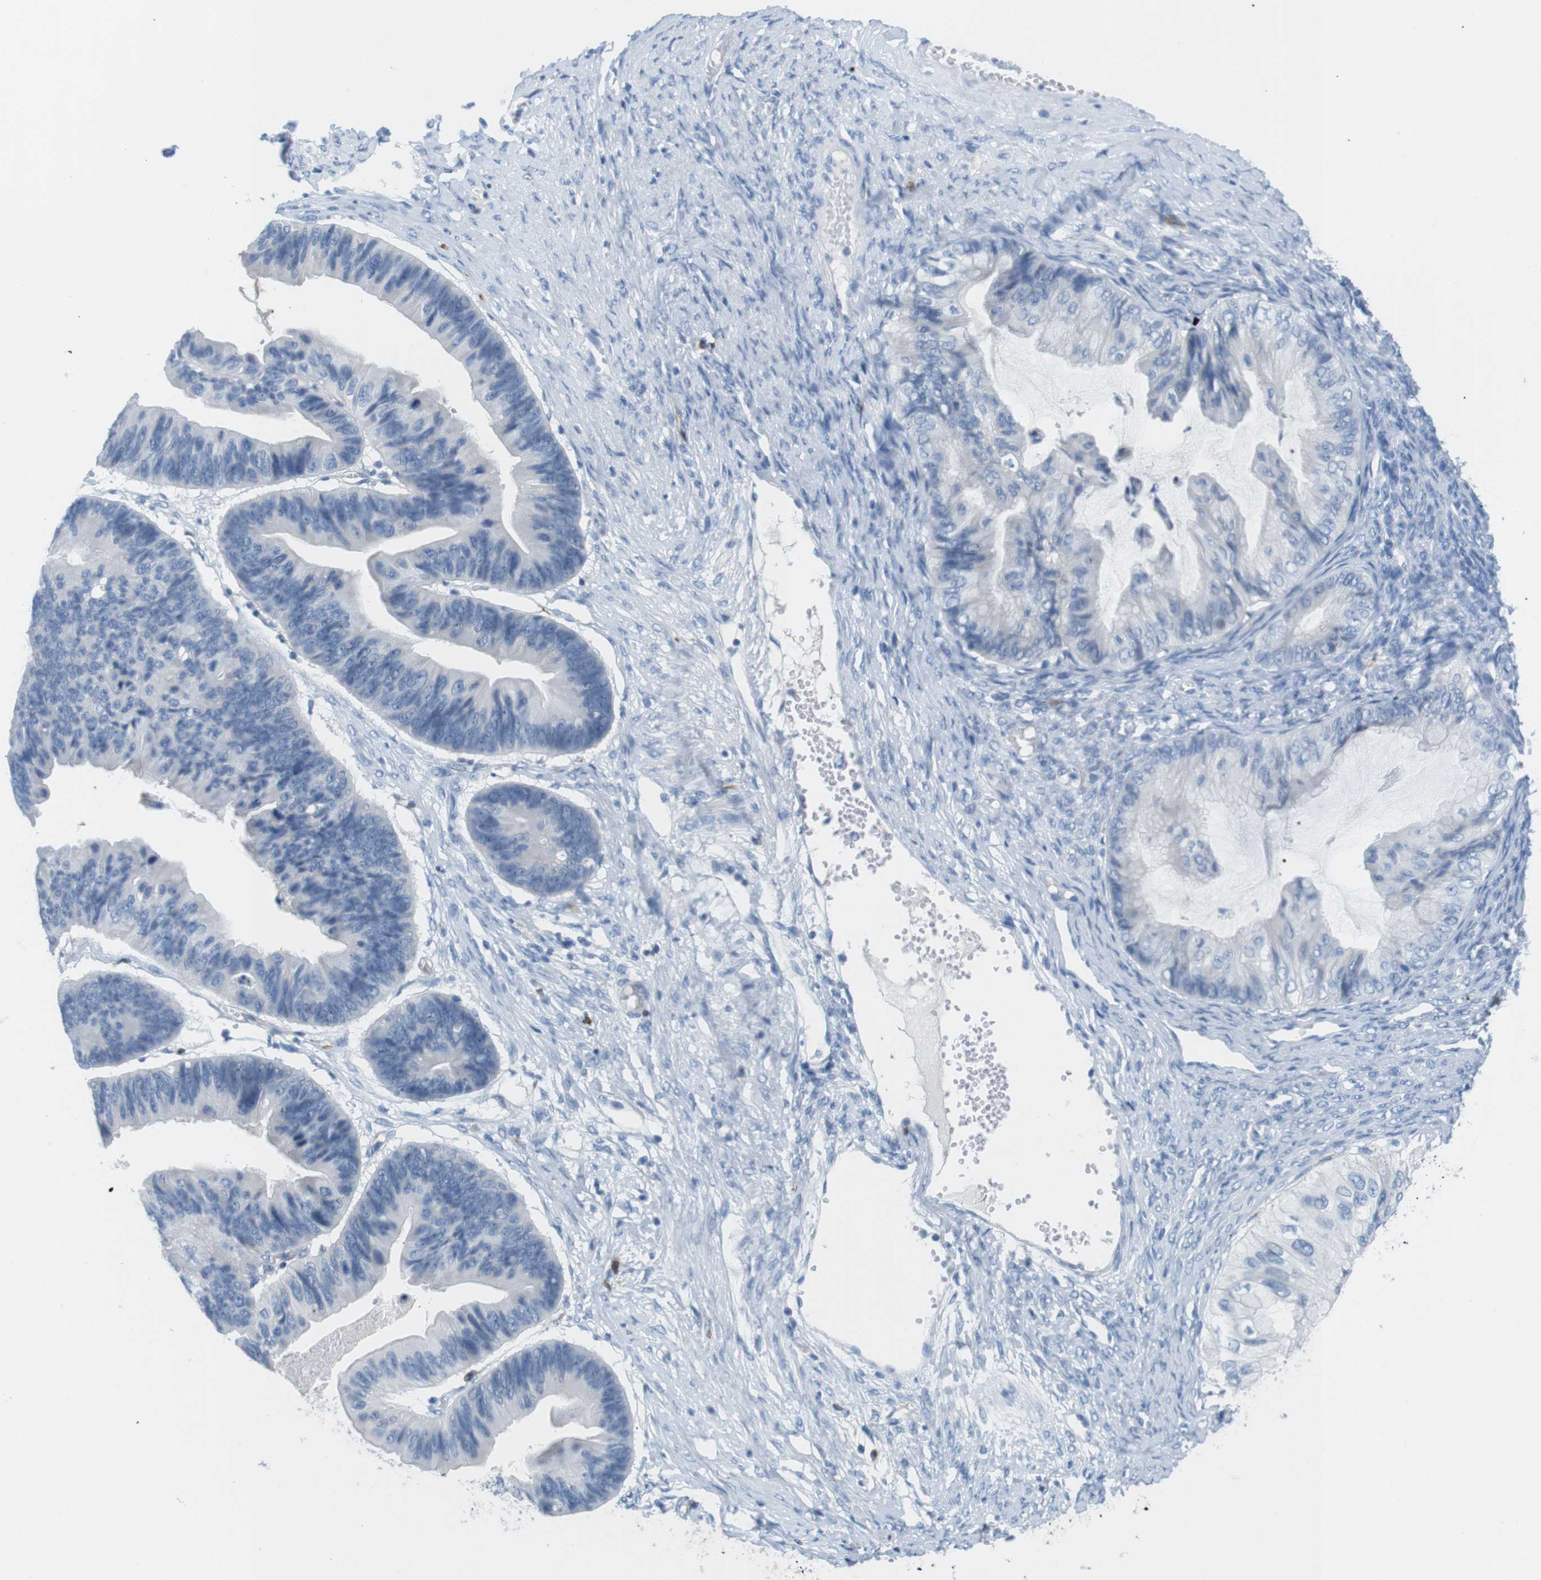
{"staining": {"intensity": "negative", "quantity": "none", "location": "none"}, "tissue": "ovarian cancer", "cell_type": "Tumor cells", "image_type": "cancer", "snomed": [{"axis": "morphology", "description": "Cystadenocarcinoma, mucinous, NOS"}, {"axis": "topography", "description": "Ovary"}], "caption": "DAB (3,3'-diaminobenzidine) immunohistochemical staining of human mucinous cystadenocarcinoma (ovarian) exhibits no significant expression in tumor cells.", "gene": "TNFRSF4", "patient": {"sex": "female", "age": 61}}